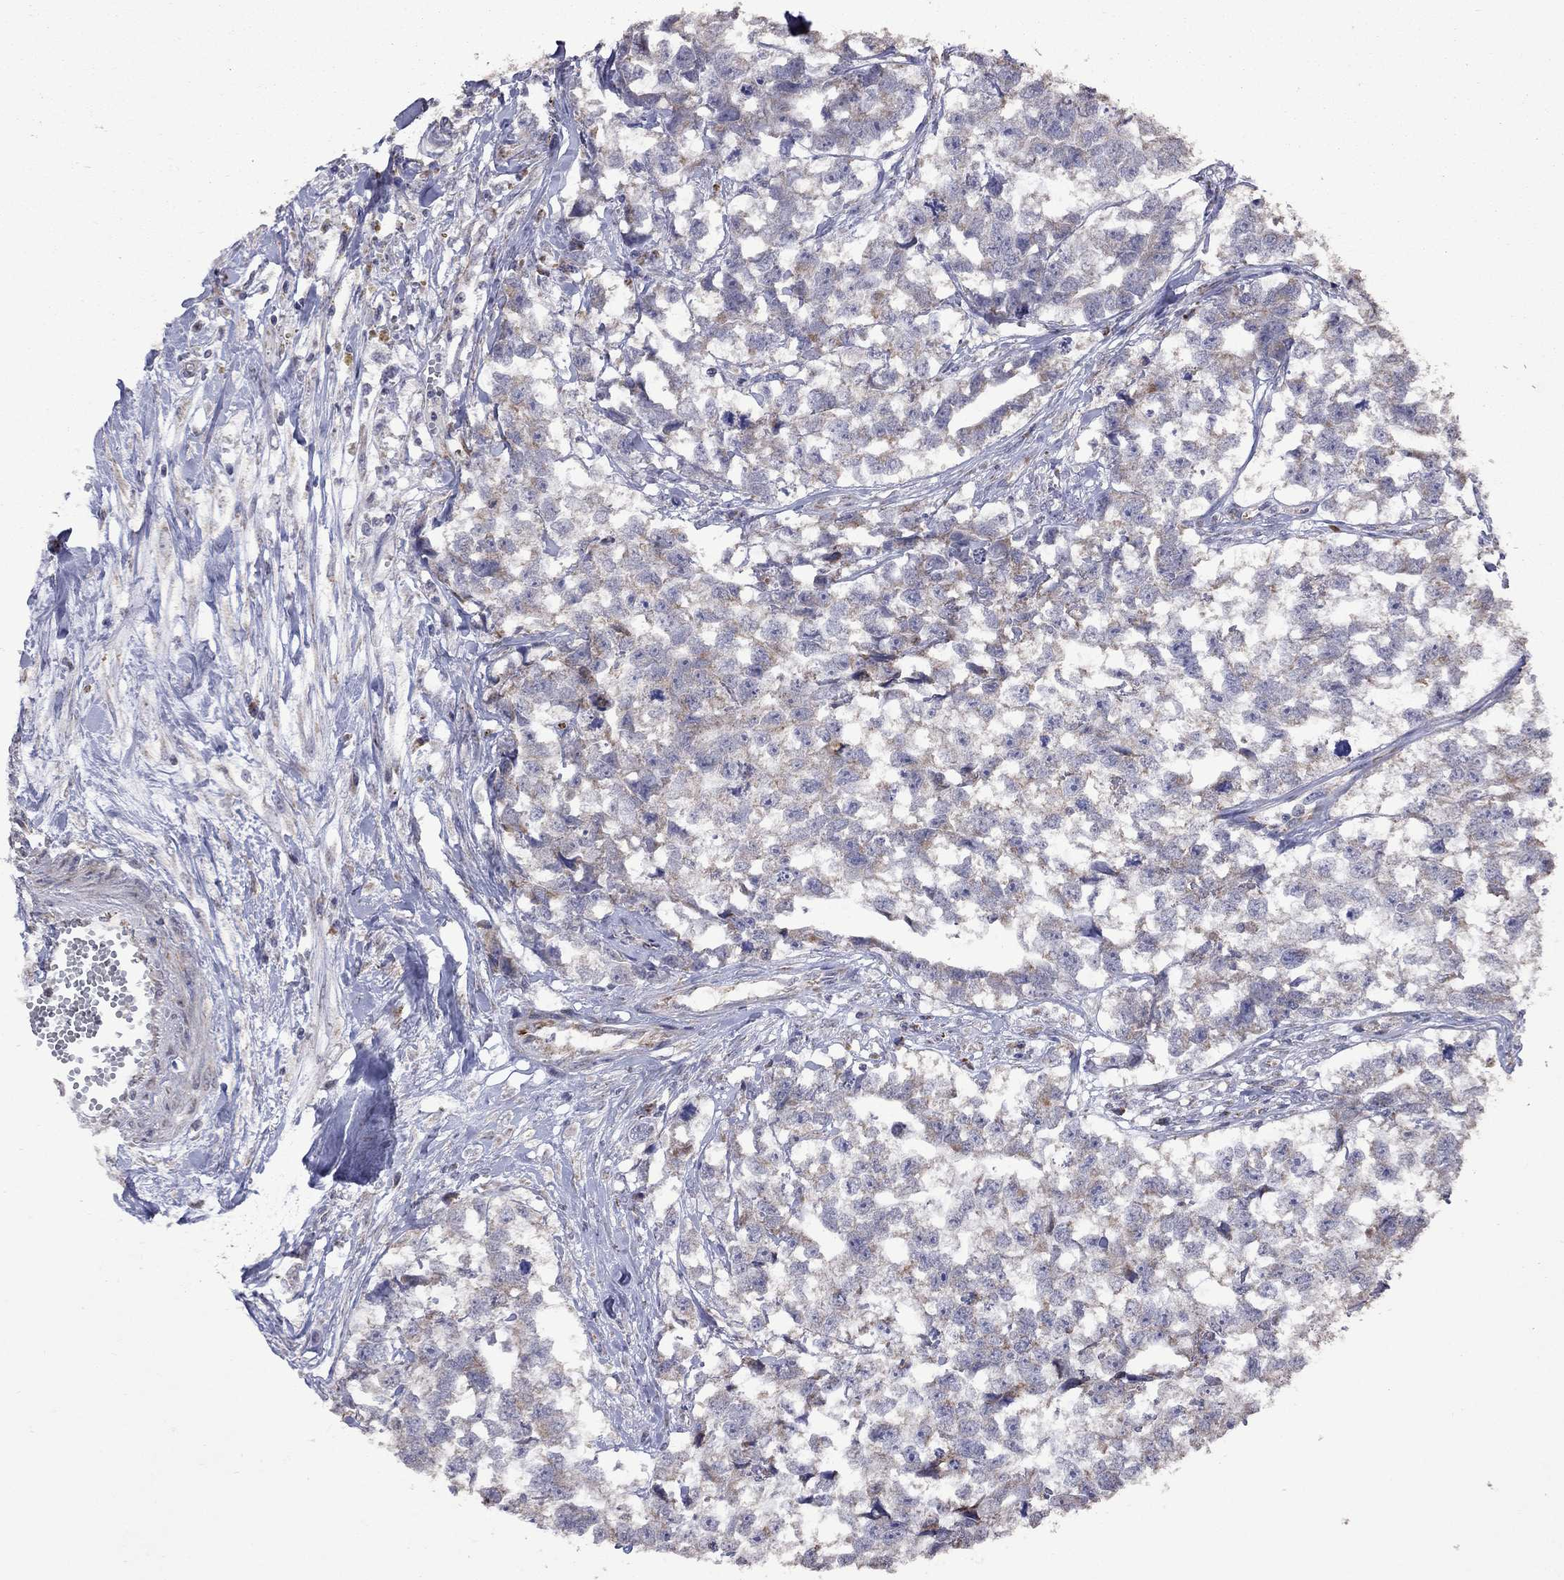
{"staining": {"intensity": "moderate", "quantity": "25%-75%", "location": "cytoplasmic/membranous"}, "tissue": "testis cancer", "cell_type": "Tumor cells", "image_type": "cancer", "snomed": [{"axis": "morphology", "description": "Carcinoma, Embryonal, NOS"}, {"axis": "morphology", "description": "Teratoma, malignant, NOS"}, {"axis": "topography", "description": "Testis"}], "caption": "A photomicrograph of human malignant teratoma (testis) stained for a protein demonstrates moderate cytoplasmic/membranous brown staining in tumor cells.", "gene": "NDUFB1", "patient": {"sex": "male", "age": 44}}